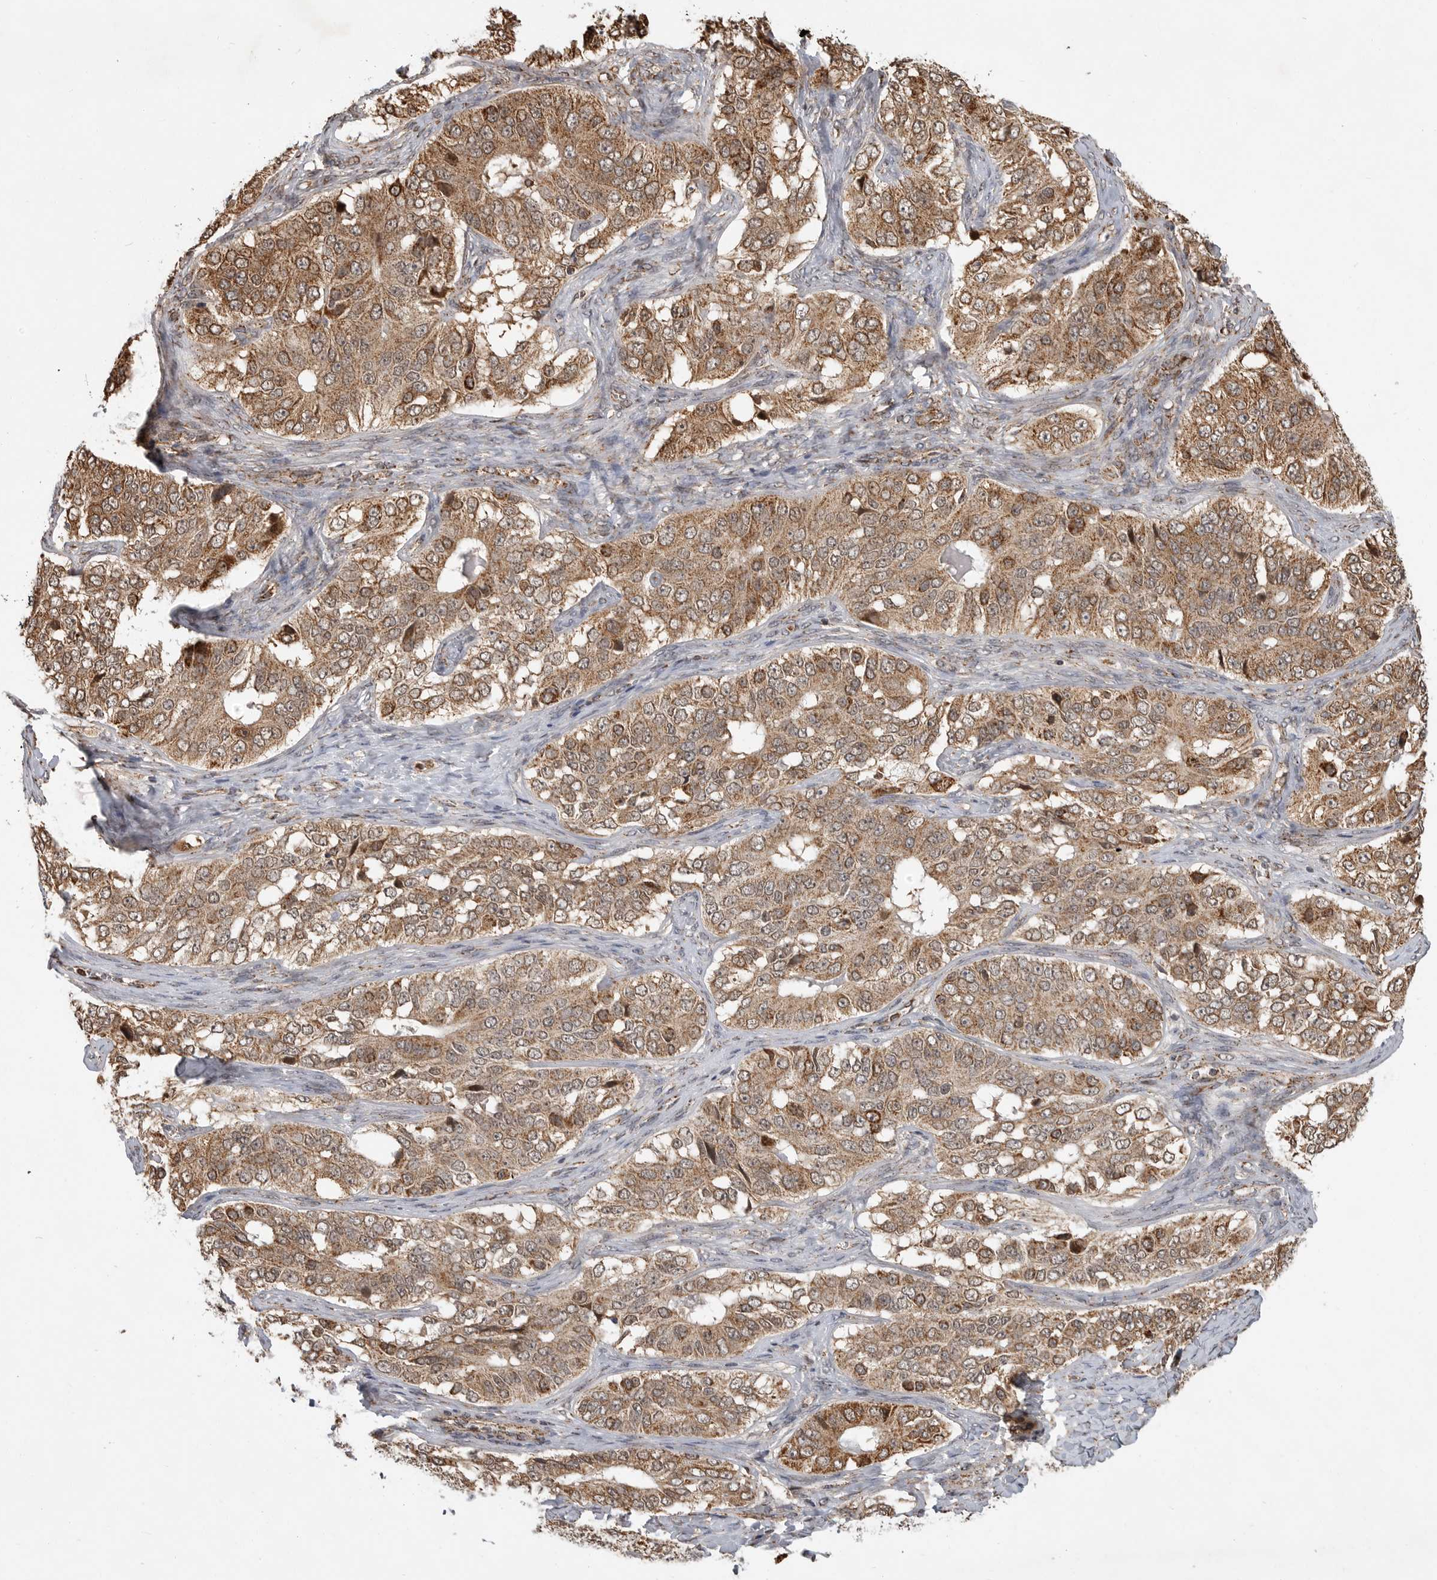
{"staining": {"intensity": "moderate", "quantity": ">75%", "location": "cytoplasmic/membranous"}, "tissue": "ovarian cancer", "cell_type": "Tumor cells", "image_type": "cancer", "snomed": [{"axis": "morphology", "description": "Carcinoma, endometroid"}, {"axis": "topography", "description": "Ovary"}], "caption": "Protein staining of ovarian endometroid carcinoma tissue demonstrates moderate cytoplasmic/membranous expression in approximately >75% of tumor cells. (brown staining indicates protein expression, while blue staining denotes nuclei).", "gene": "GCNT2", "patient": {"sex": "female", "age": 51}}